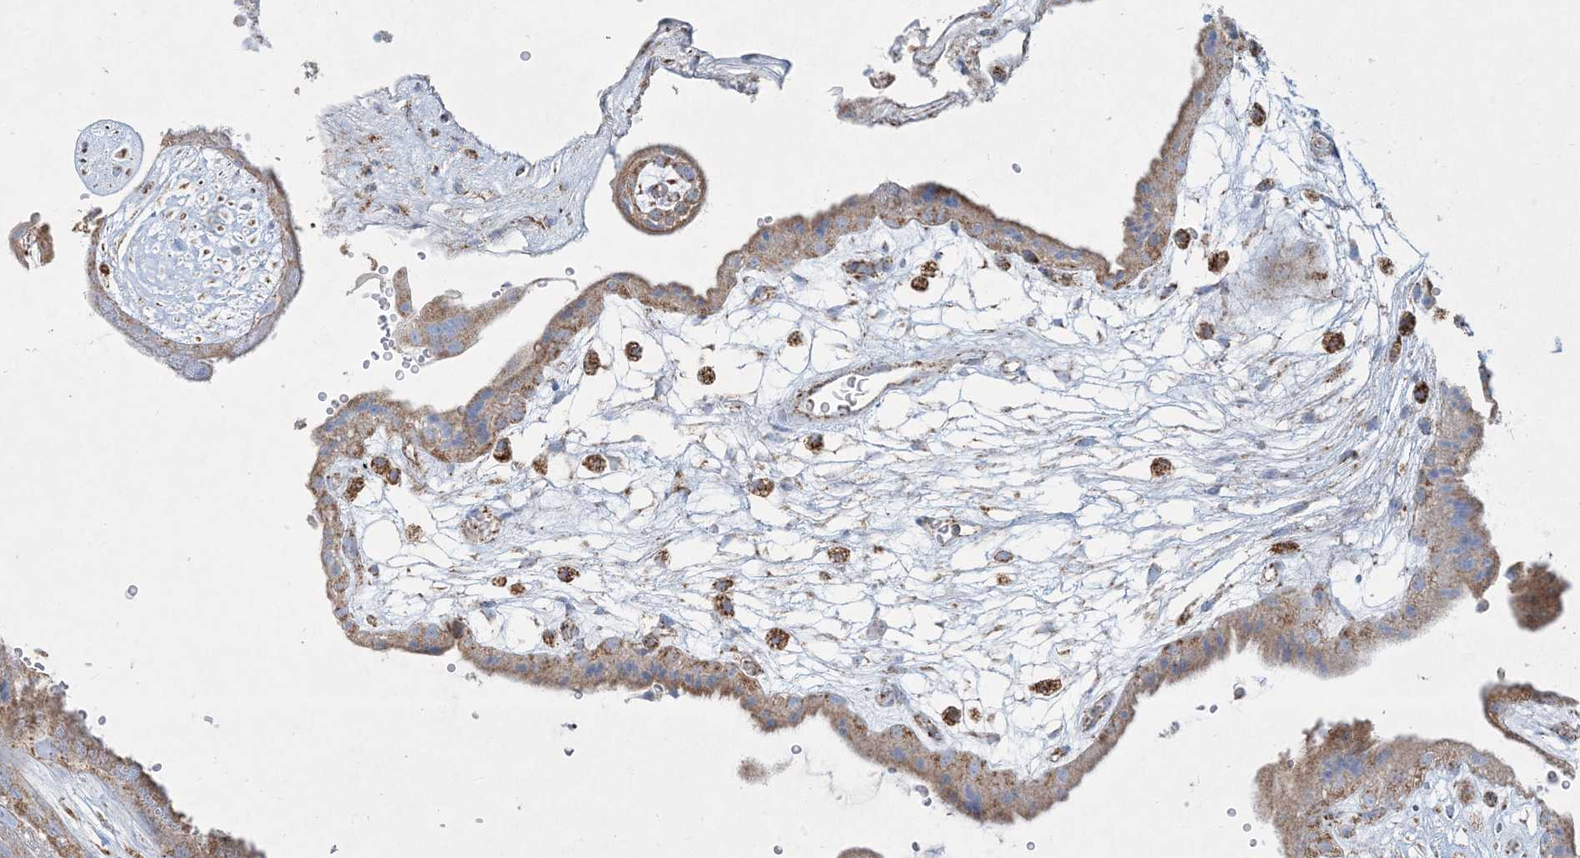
{"staining": {"intensity": "moderate", "quantity": ">75%", "location": "cytoplasmic/membranous"}, "tissue": "placenta", "cell_type": "Decidual cells", "image_type": "normal", "snomed": [{"axis": "morphology", "description": "Normal tissue, NOS"}, {"axis": "topography", "description": "Placenta"}], "caption": "Immunohistochemistry histopathology image of benign placenta: placenta stained using immunohistochemistry (IHC) shows medium levels of moderate protein expression localized specifically in the cytoplasmic/membranous of decidual cells, appearing as a cytoplasmic/membranous brown color.", "gene": "BEND4", "patient": {"sex": "female", "age": 18}}